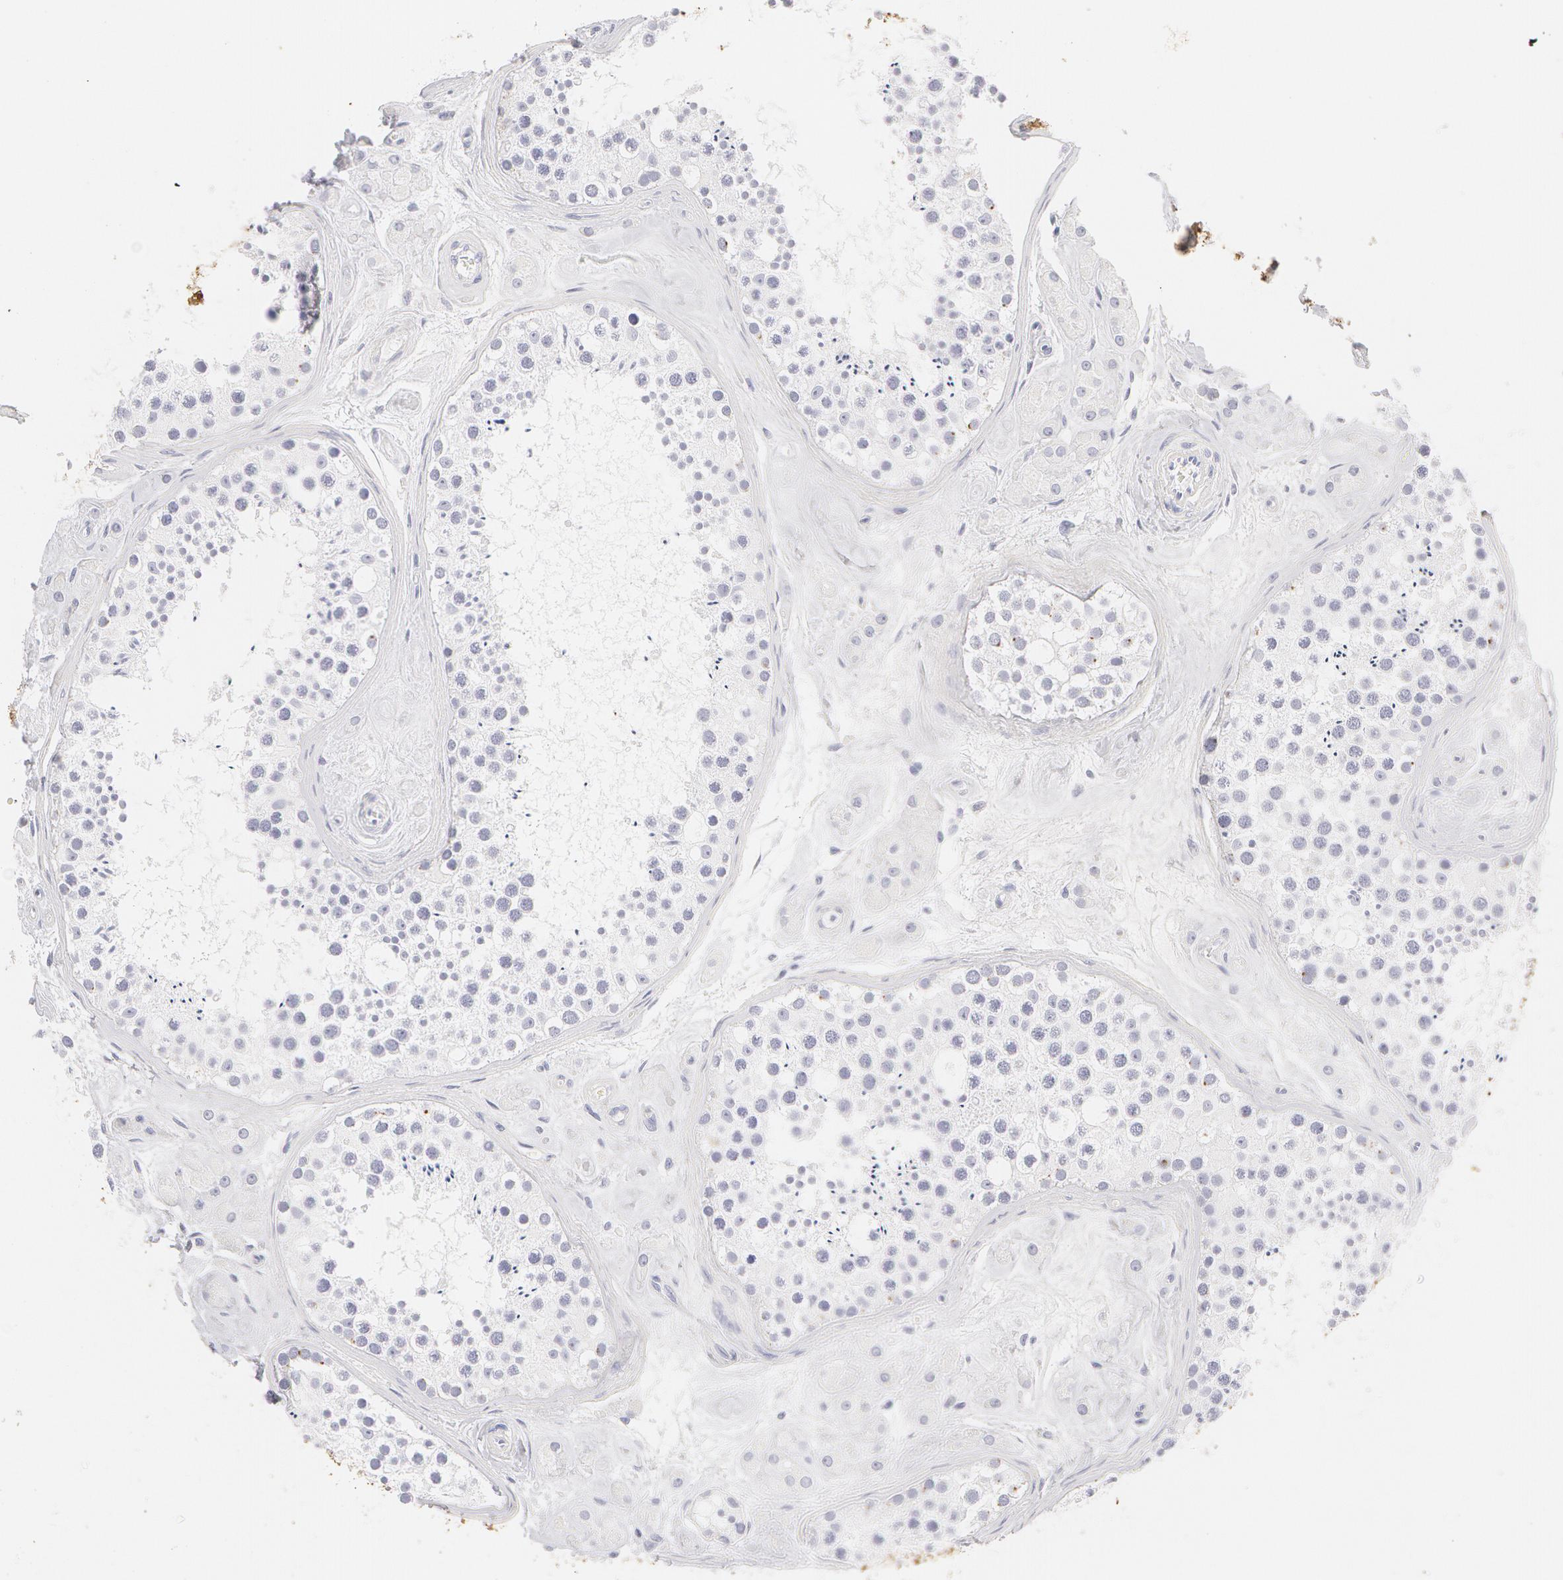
{"staining": {"intensity": "negative", "quantity": "none", "location": "none"}, "tissue": "testis", "cell_type": "Cells in seminiferous ducts", "image_type": "normal", "snomed": [{"axis": "morphology", "description": "Normal tissue, NOS"}, {"axis": "topography", "description": "Testis"}], "caption": "Protein analysis of unremarkable testis reveals no significant staining in cells in seminiferous ducts.", "gene": "KRT8", "patient": {"sex": "male", "age": 38}}